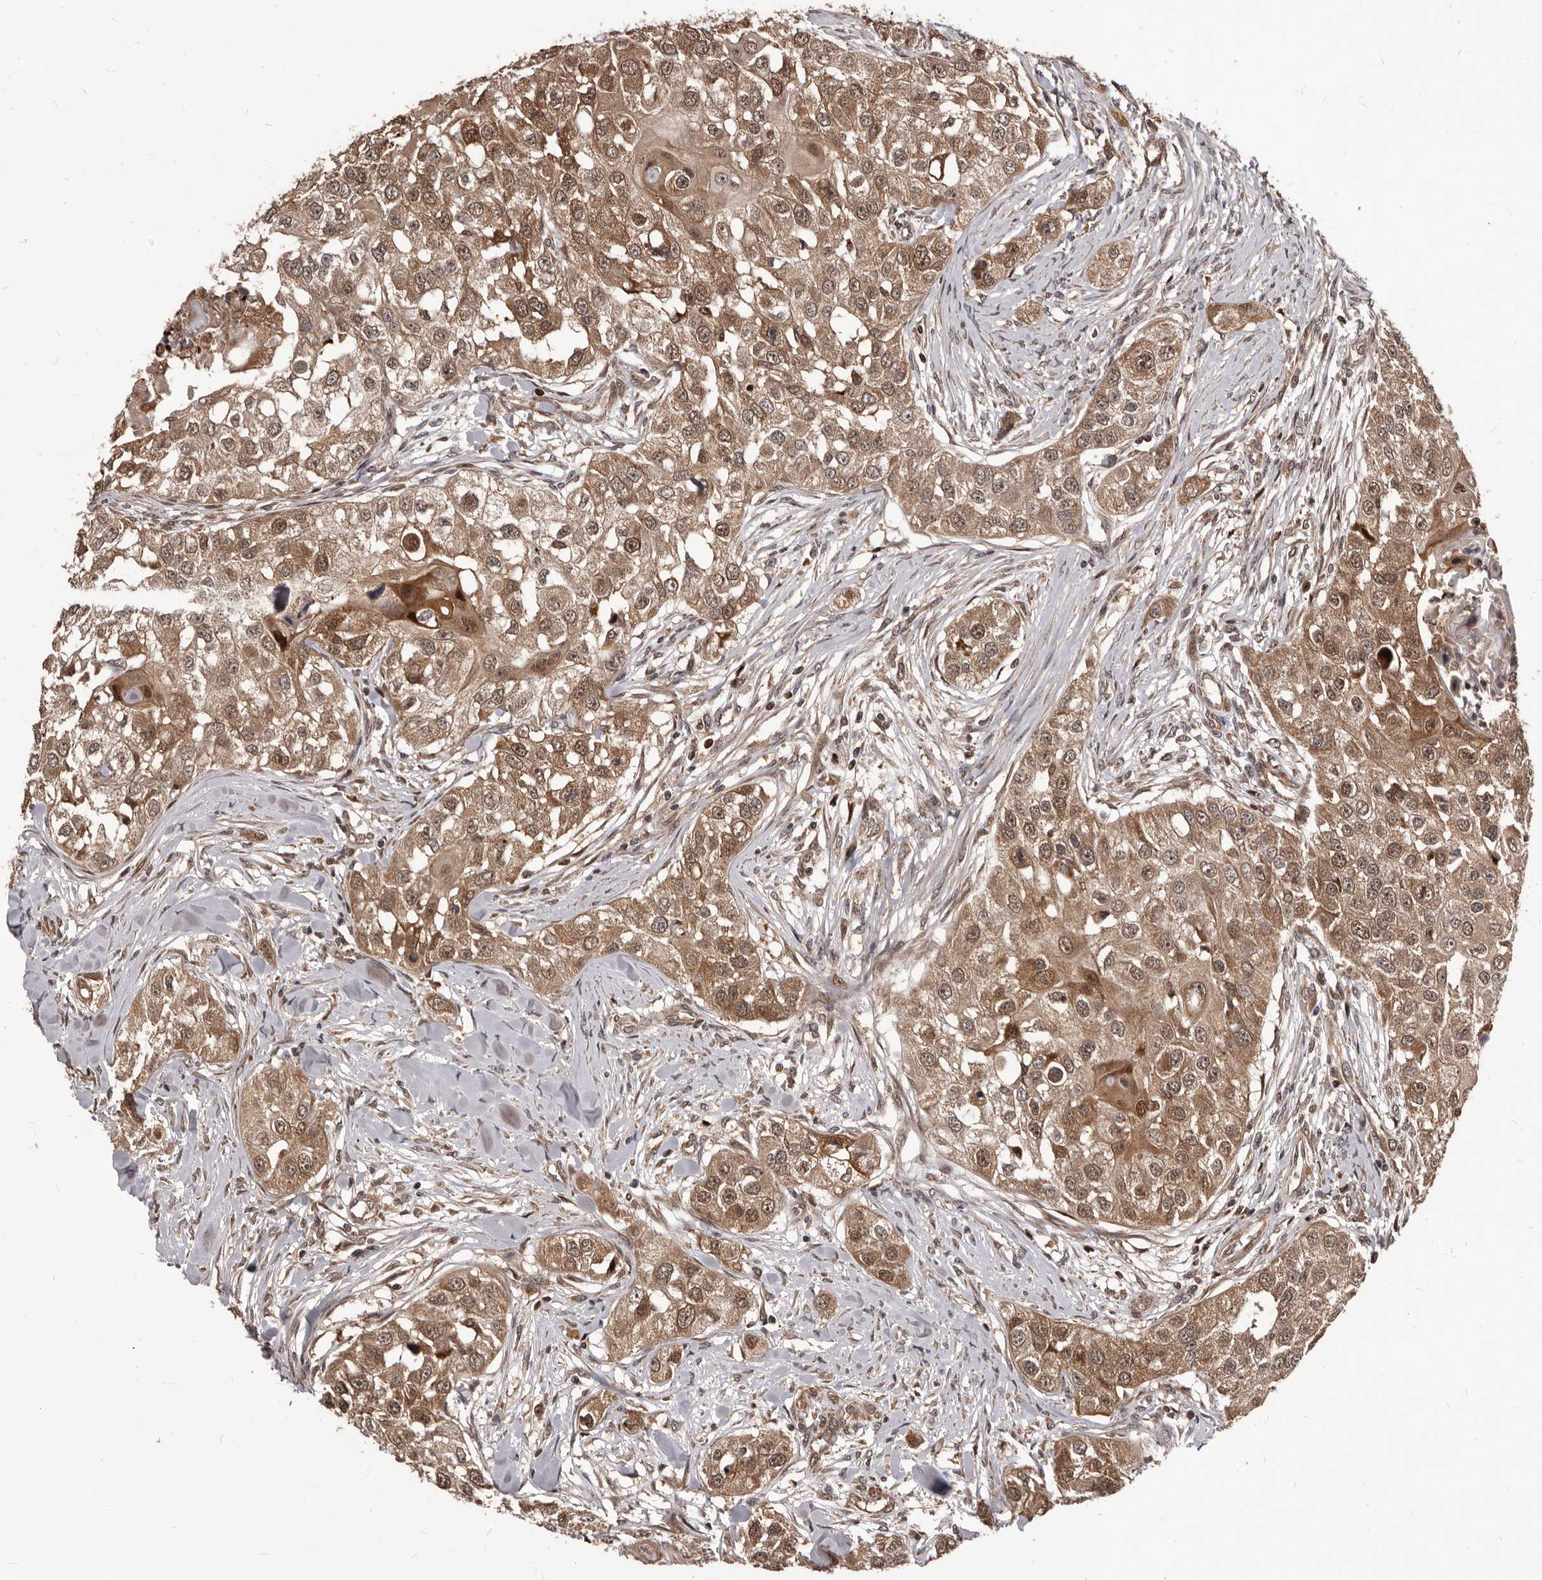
{"staining": {"intensity": "moderate", "quantity": ">75%", "location": "cytoplasmic/membranous,nuclear"}, "tissue": "head and neck cancer", "cell_type": "Tumor cells", "image_type": "cancer", "snomed": [{"axis": "morphology", "description": "Normal tissue, NOS"}, {"axis": "morphology", "description": "Squamous cell carcinoma, NOS"}, {"axis": "topography", "description": "Skeletal muscle"}, {"axis": "topography", "description": "Head-Neck"}], "caption": "A medium amount of moderate cytoplasmic/membranous and nuclear positivity is identified in approximately >75% of tumor cells in head and neck squamous cell carcinoma tissue.", "gene": "MAP3K14", "patient": {"sex": "male", "age": 51}}